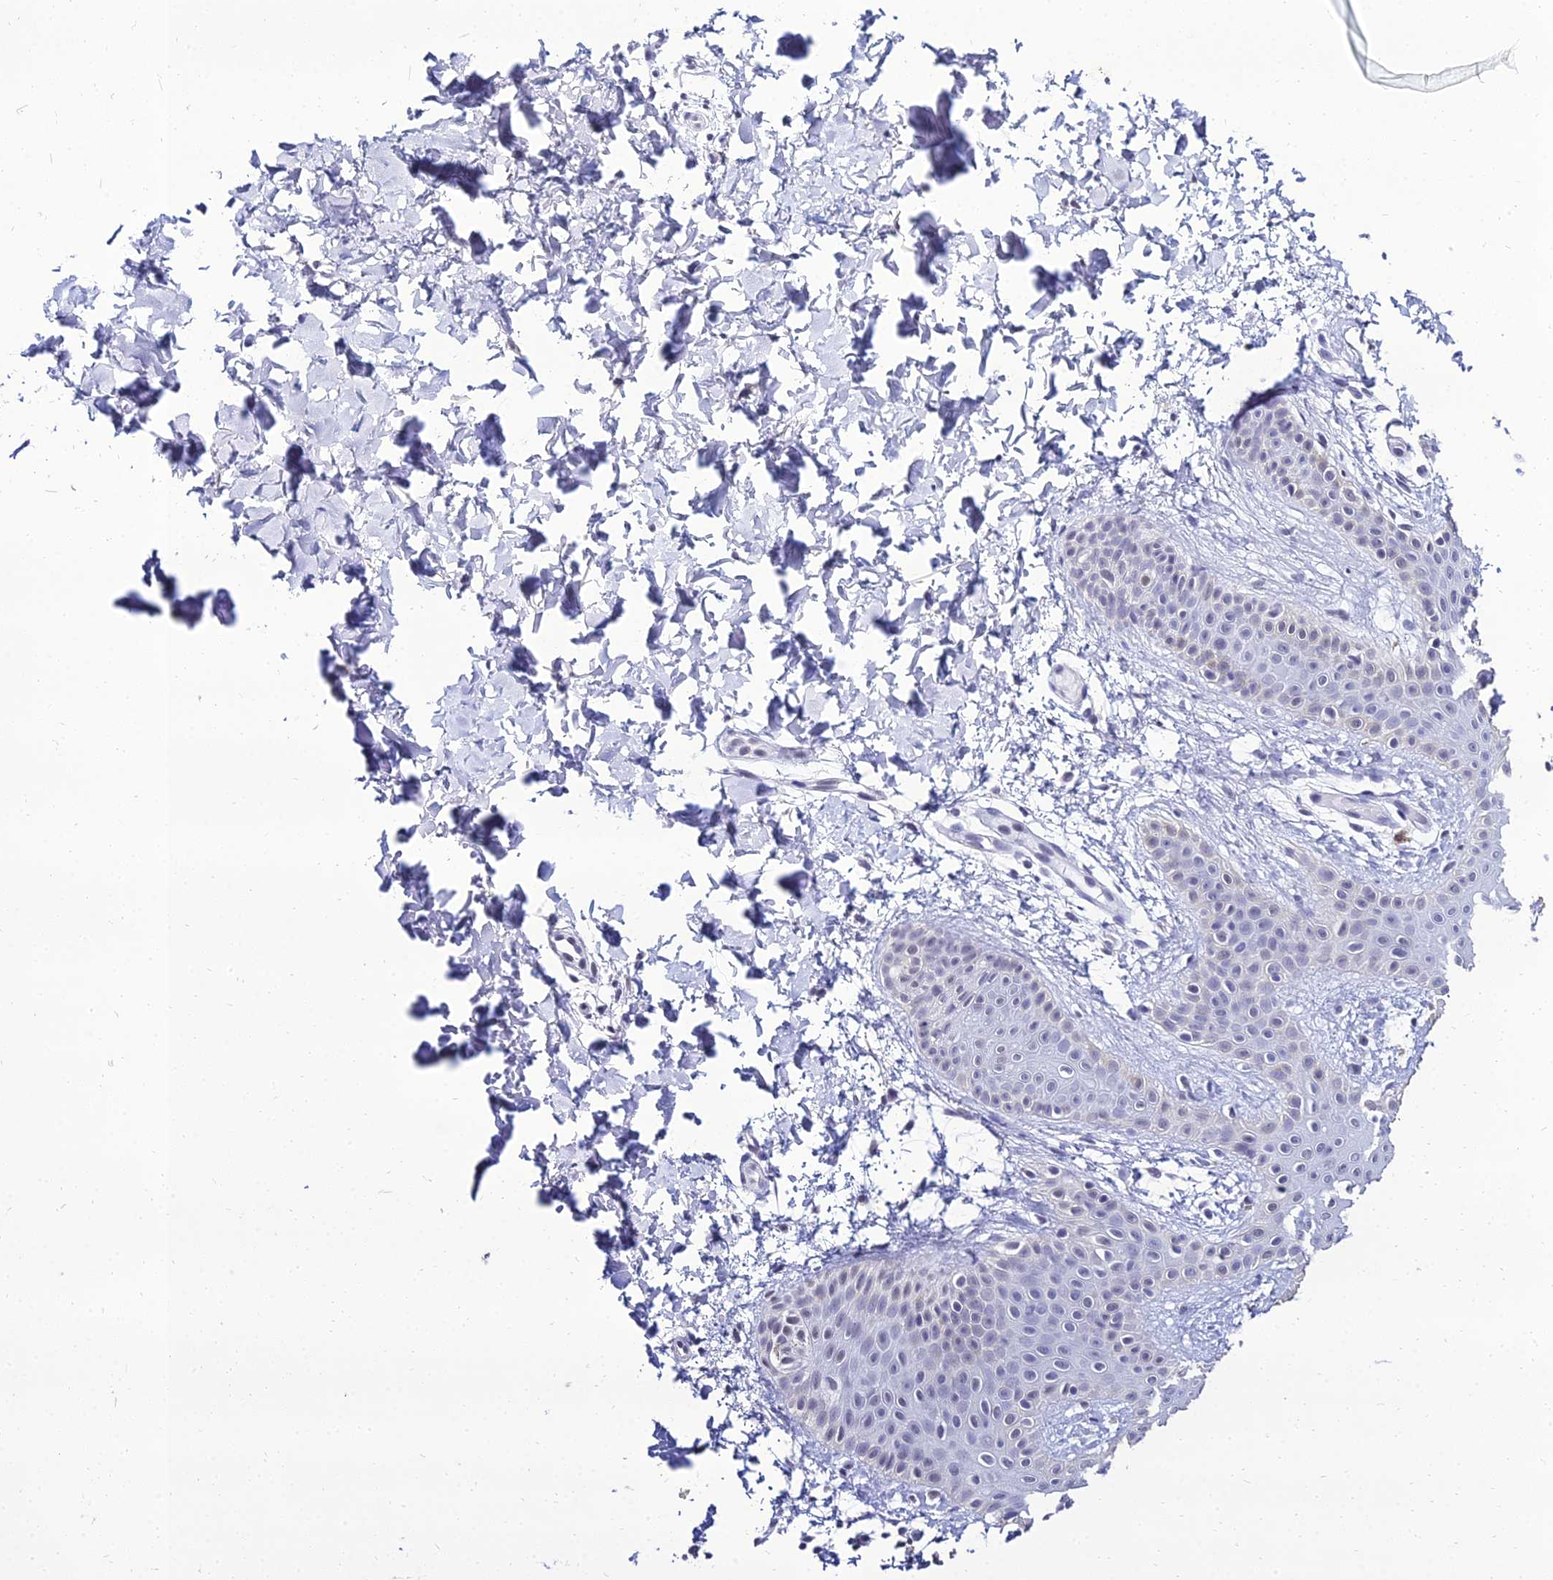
{"staining": {"intensity": "negative", "quantity": "none", "location": "none"}, "tissue": "skin", "cell_type": "Fibroblasts", "image_type": "normal", "snomed": [{"axis": "morphology", "description": "Normal tissue, NOS"}, {"axis": "topography", "description": "Skin"}], "caption": "Fibroblasts are negative for protein expression in normal human skin. (Brightfield microscopy of DAB (3,3'-diaminobenzidine) IHC at high magnification).", "gene": "PPP4R2", "patient": {"sex": "male", "age": 36}}